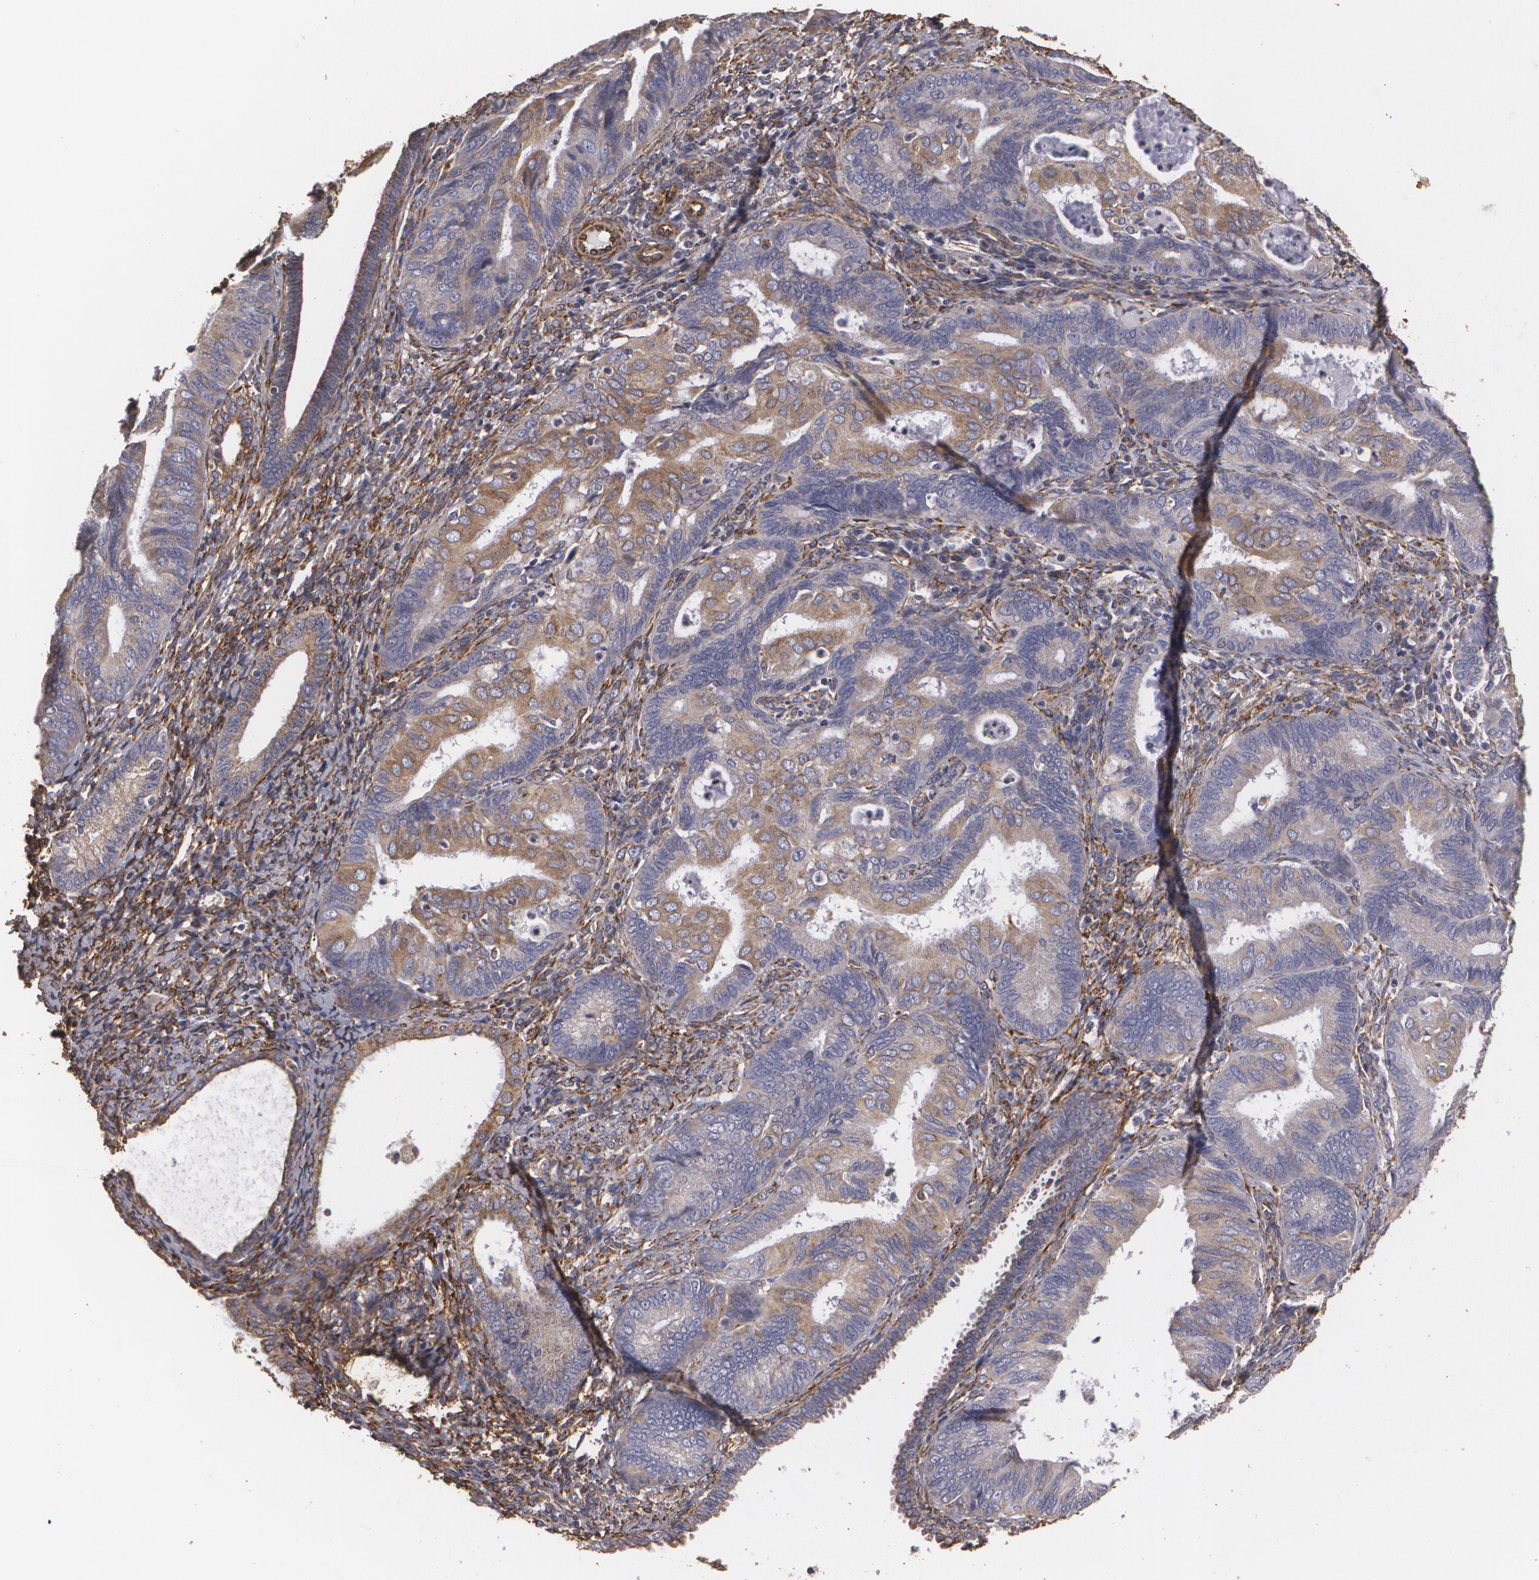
{"staining": {"intensity": "weak", "quantity": "25%-75%", "location": "cytoplasmic/membranous"}, "tissue": "endometrial cancer", "cell_type": "Tumor cells", "image_type": "cancer", "snomed": [{"axis": "morphology", "description": "Adenocarcinoma, NOS"}, {"axis": "topography", "description": "Endometrium"}], "caption": "Immunohistochemical staining of human endometrial cancer (adenocarcinoma) exhibits low levels of weak cytoplasmic/membranous staining in about 25%-75% of tumor cells.", "gene": "CYB5R3", "patient": {"sex": "female", "age": 63}}